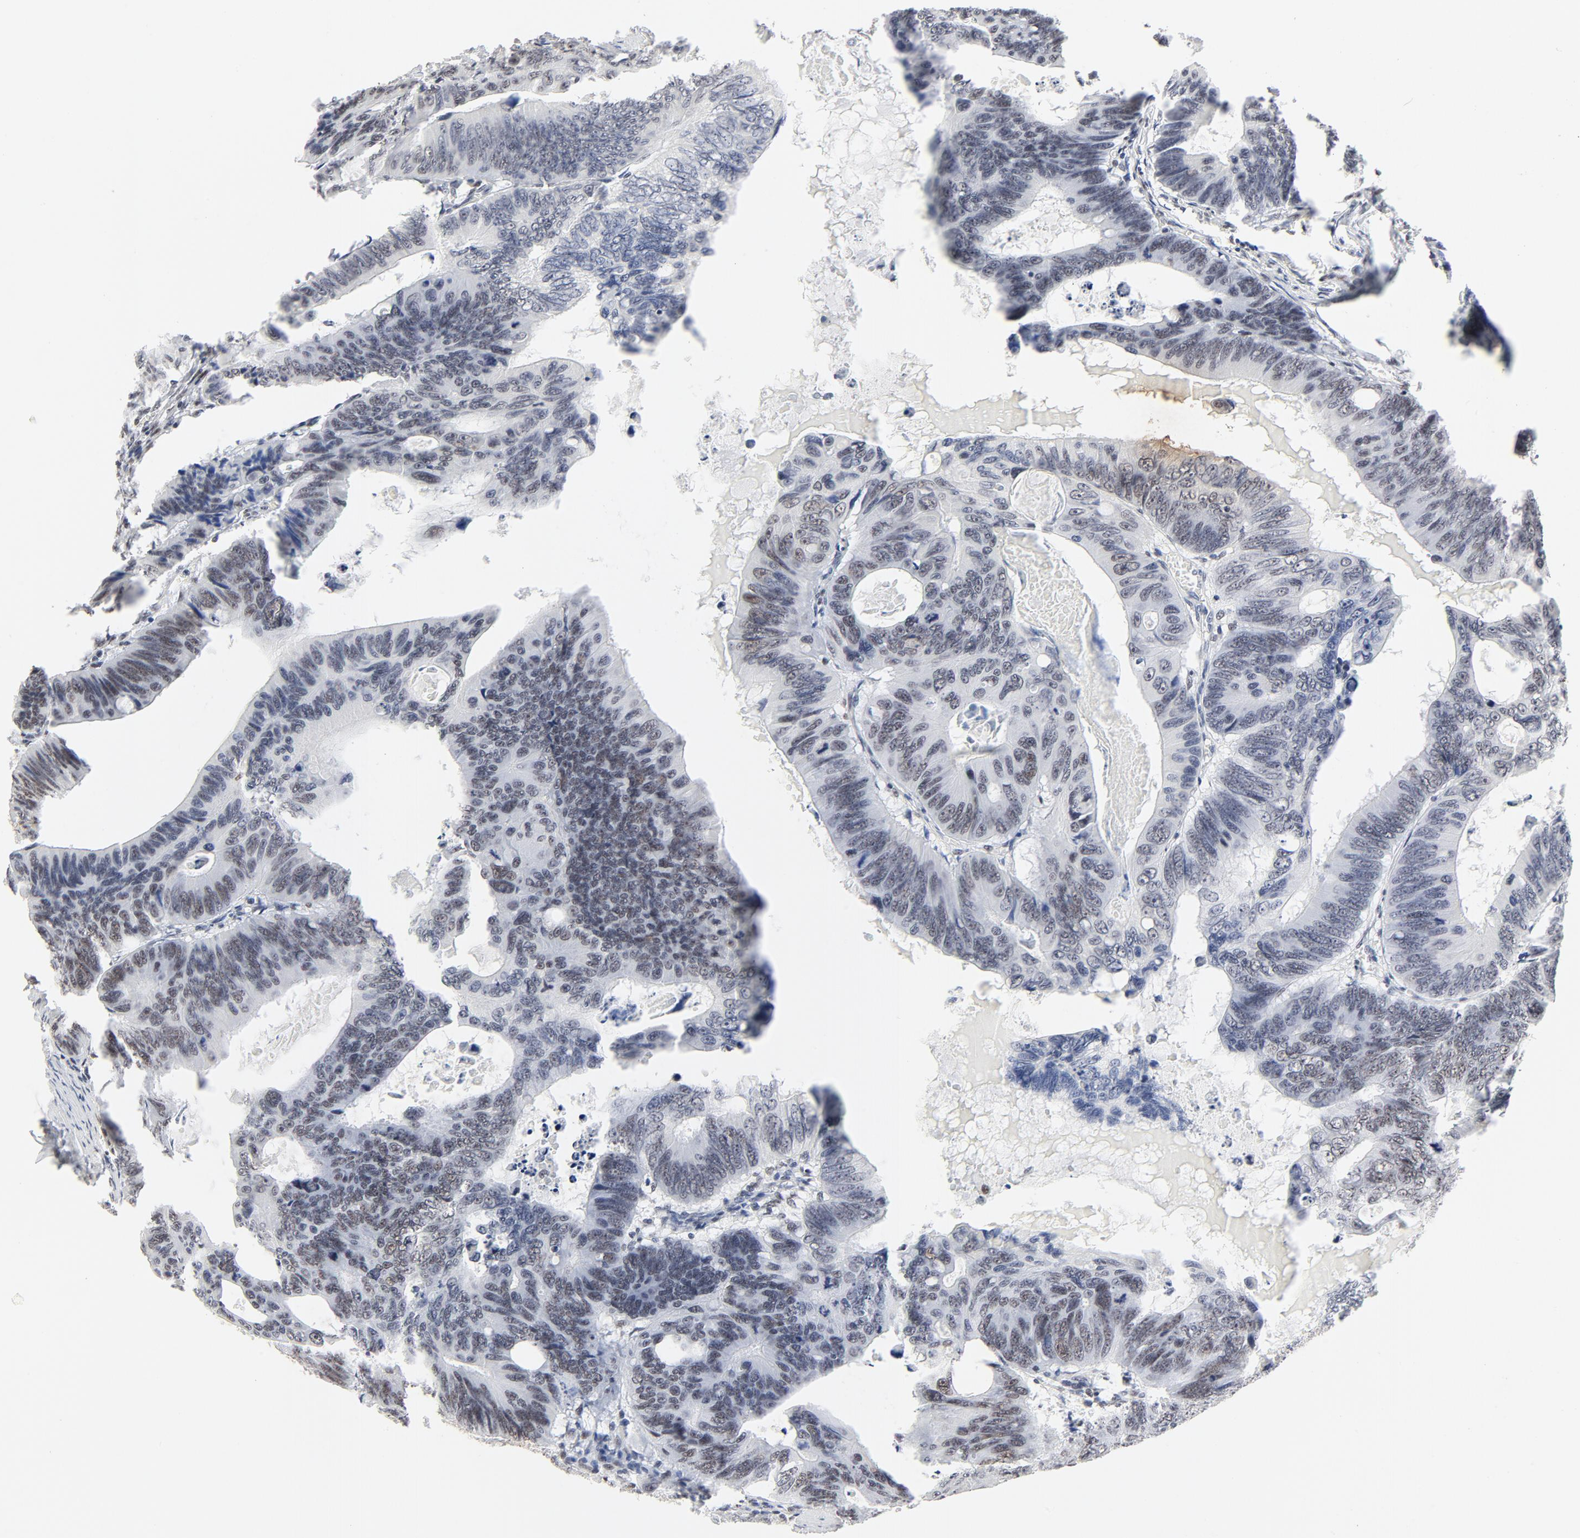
{"staining": {"intensity": "moderate", "quantity": ">75%", "location": "nuclear"}, "tissue": "colorectal cancer", "cell_type": "Tumor cells", "image_type": "cancer", "snomed": [{"axis": "morphology", "description": "Adenocarcinoma, NOS"}, {"axis": "topography", "description": "Colon"}], "caption": "Immunohistochemistry (IHC) (DAB) staining of colorectal cancer (adenocarcinoma) reveals moderate nuclear protein positivity in approximately >75% of tumor cells.", "gene": "GTF2H1", "patient": {"sex": "female", "age": 55}}